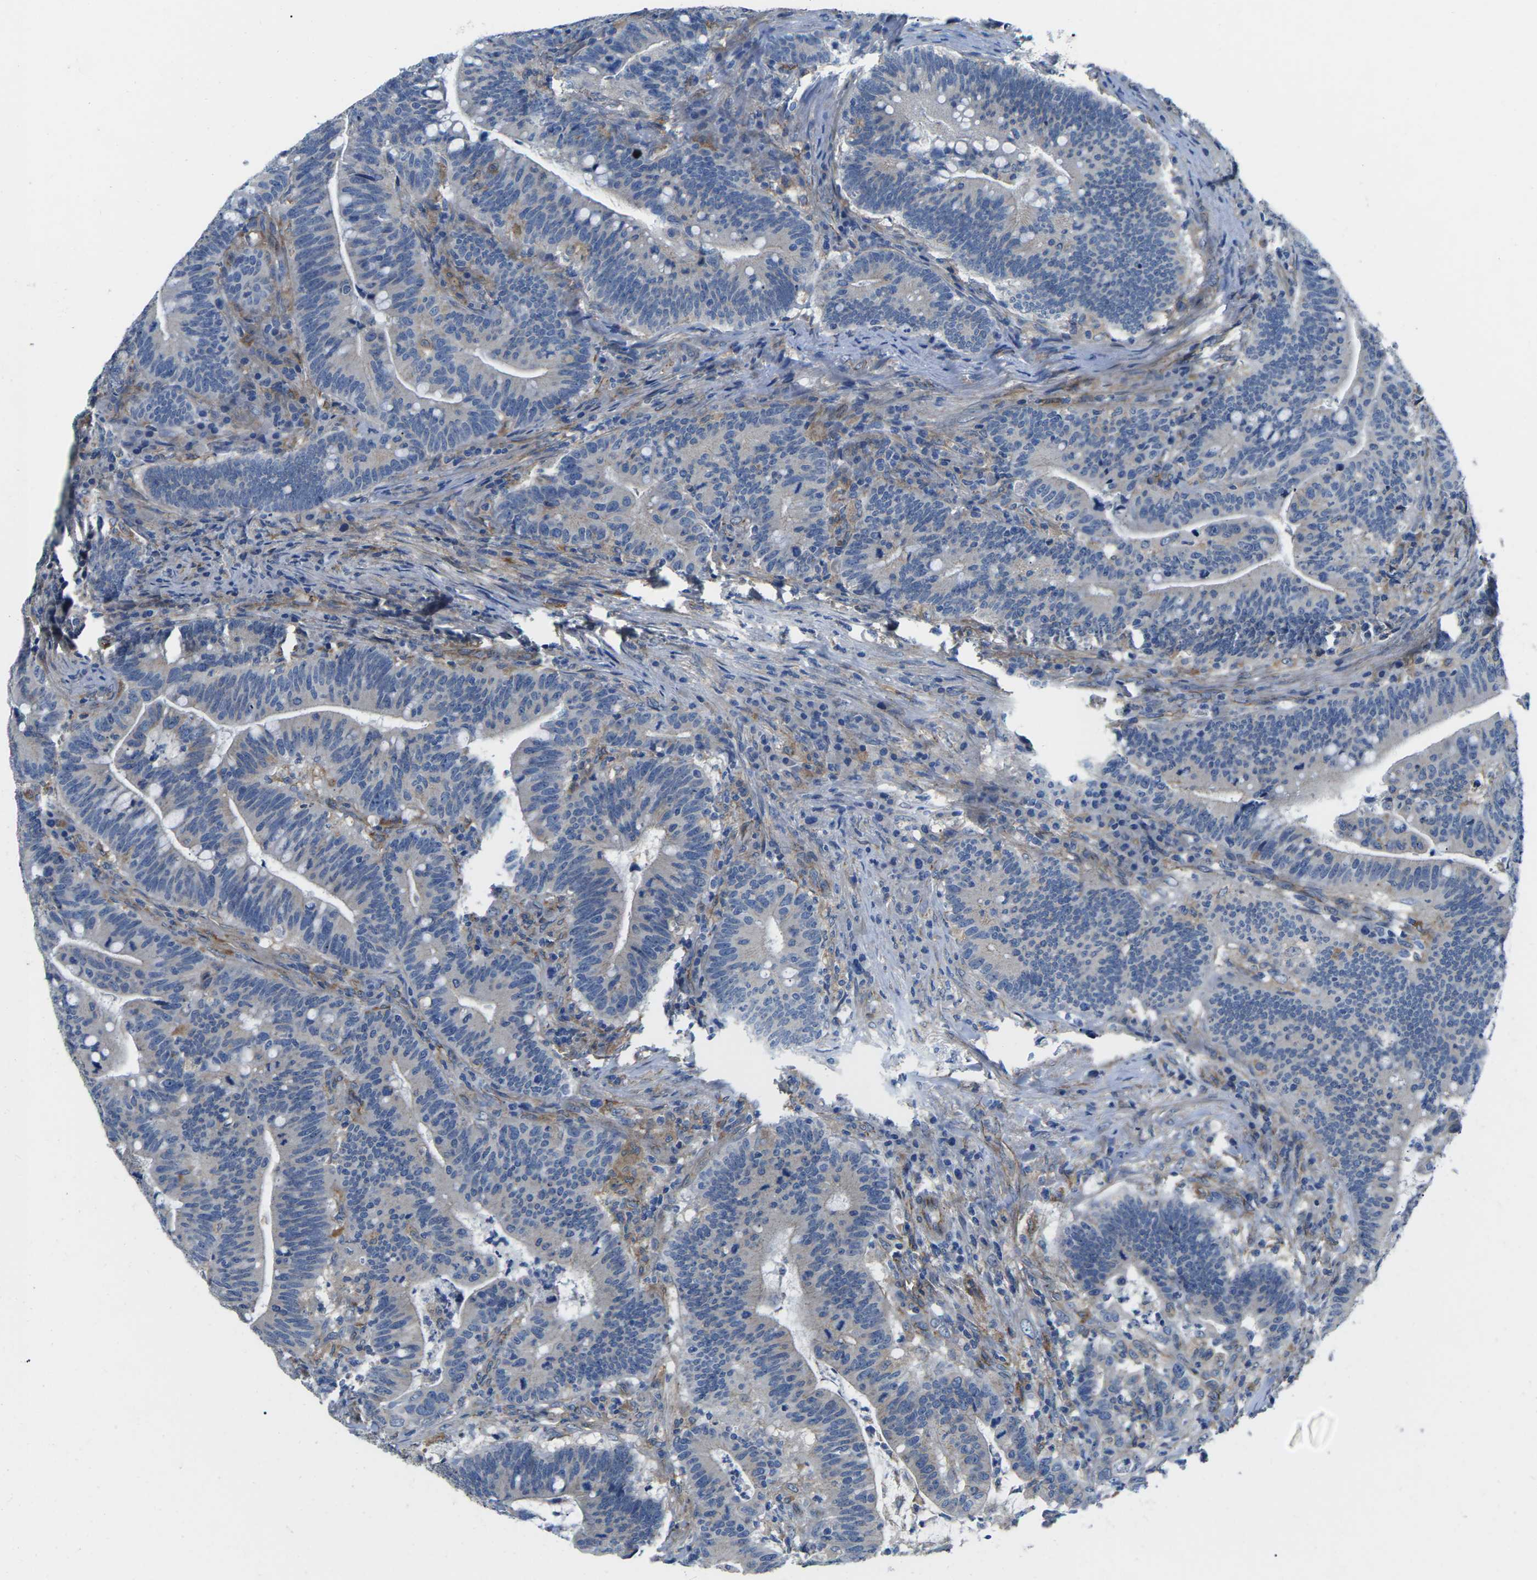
{"staining": {"intensity": "negative", "quantity": "none", "location": "none"}, "tissue": "colorectal cancer", "cell_type": "Tumor cells", "image_type": "cancer", "snomed": [{"axis": "morphology", "description": "Normal tissue, NOS"}, {"axis": "morphology", "description": "Adenocarcinoma, NOS"}, {"axis": "topography", "description": "Colon"}], "caption": "High power microscopy micrograph of an IHC photomicrograph of adenocarcinoma (colorectal), revealing no significant expression in tumor cells.", "gene": "CTNND1", "patient": {"sex": "female", "age": 66}}